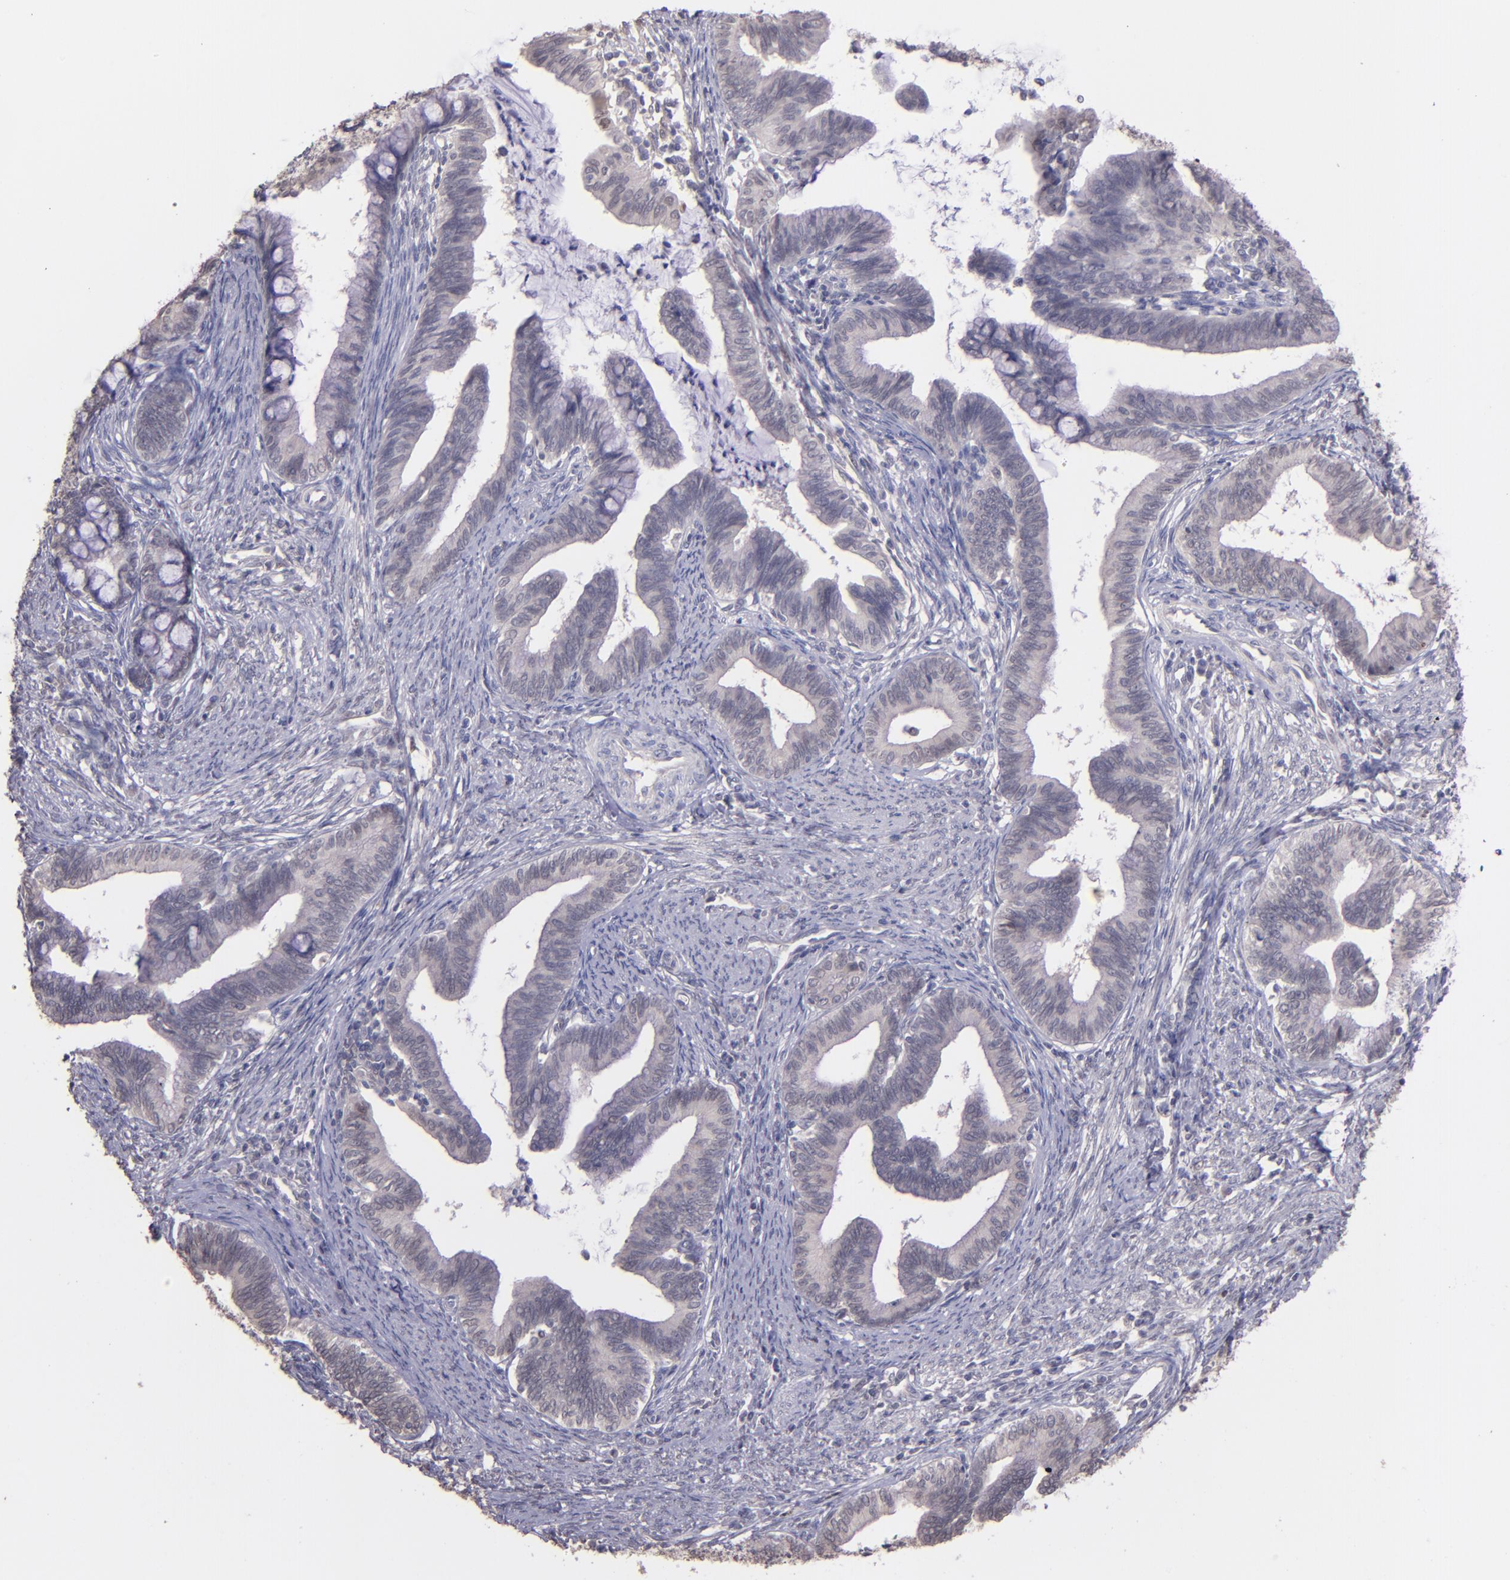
{"staining": {"intensity": "weak", "quantity": "<25%", "location": "cytoplasmic/membranous"}, "tissue": "cervical cancer", "cell_type": "Tumor cells", "image_type": "cancer", "snomed": [{"axis": "morphology", "description": "Adenocarcinoma, NOS"}, {"axis": "topography", "description": "Cervix"}], "caption": "Immunohistochemistry (IHC) photomicrograph of neoplastic tissue: human cervical cancer stained with DAB displays no significant protein expression in tumor cells. The staining is performed using DAB (3,3'-diaminobenzidine) brown chromogen with nuclei counter-stained in using hematoxylin.", "gene": "NUP62CL", "patient": {"sex": "female", "age": 36}}